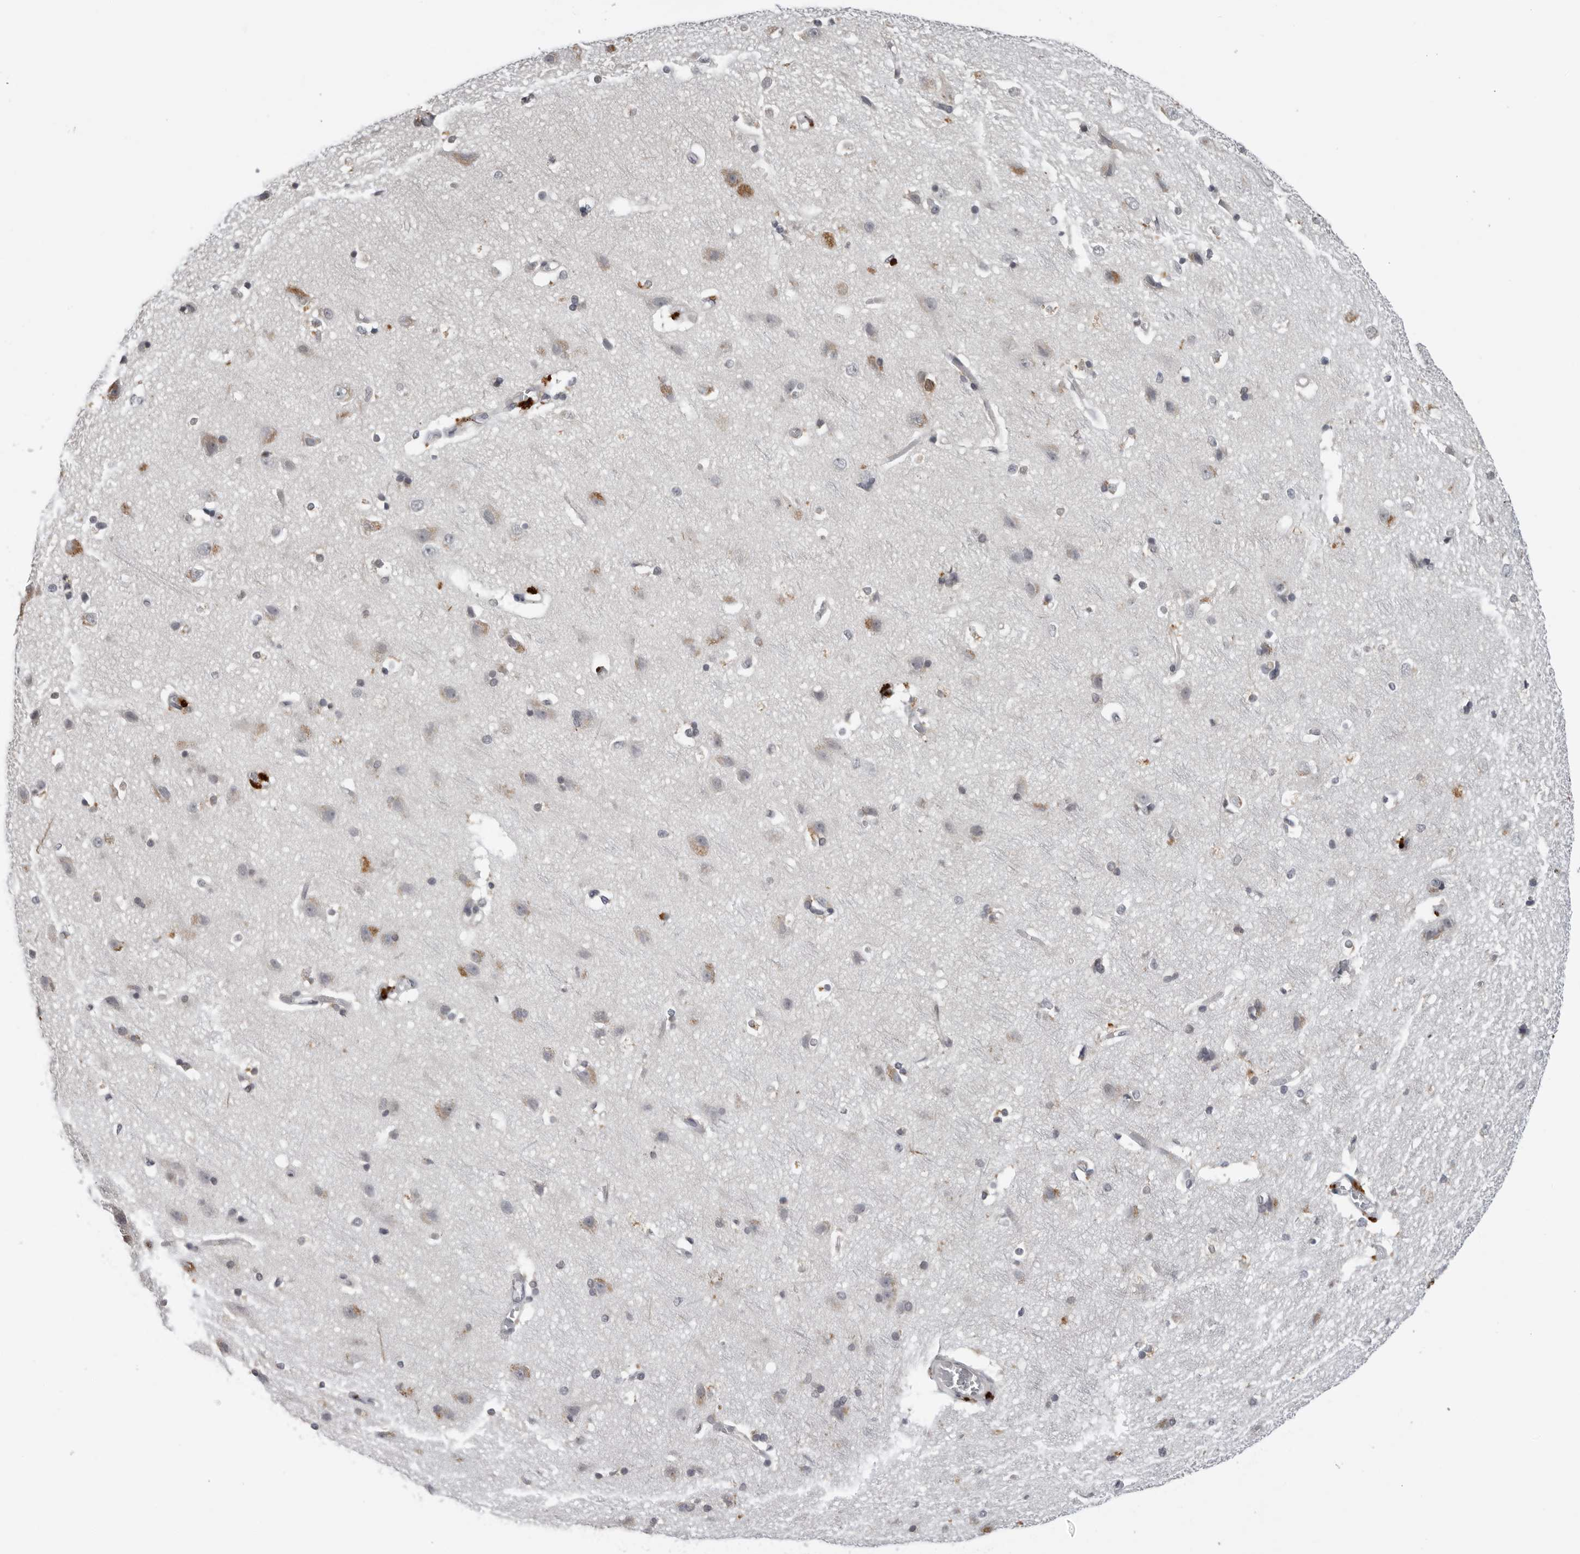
{"staining": {"intensity": "negative", "quantity": "none", "location": "none"}, "tissue": "cerebral cortex", "cell_type": "Endothelial cells", "image_type": "normal", "snomed": [{"axis": "morphology", "description": "Normal tissue, NOS"}, {"axis": "topography", "description": "Cerebral cortex"}], "caption": "Immunohistochemical staining of benign human cerebral cortex displays no significant staining in endothelial cells.", "gene": "CPT2", "patient": {"sex": "male", "age": 54}}